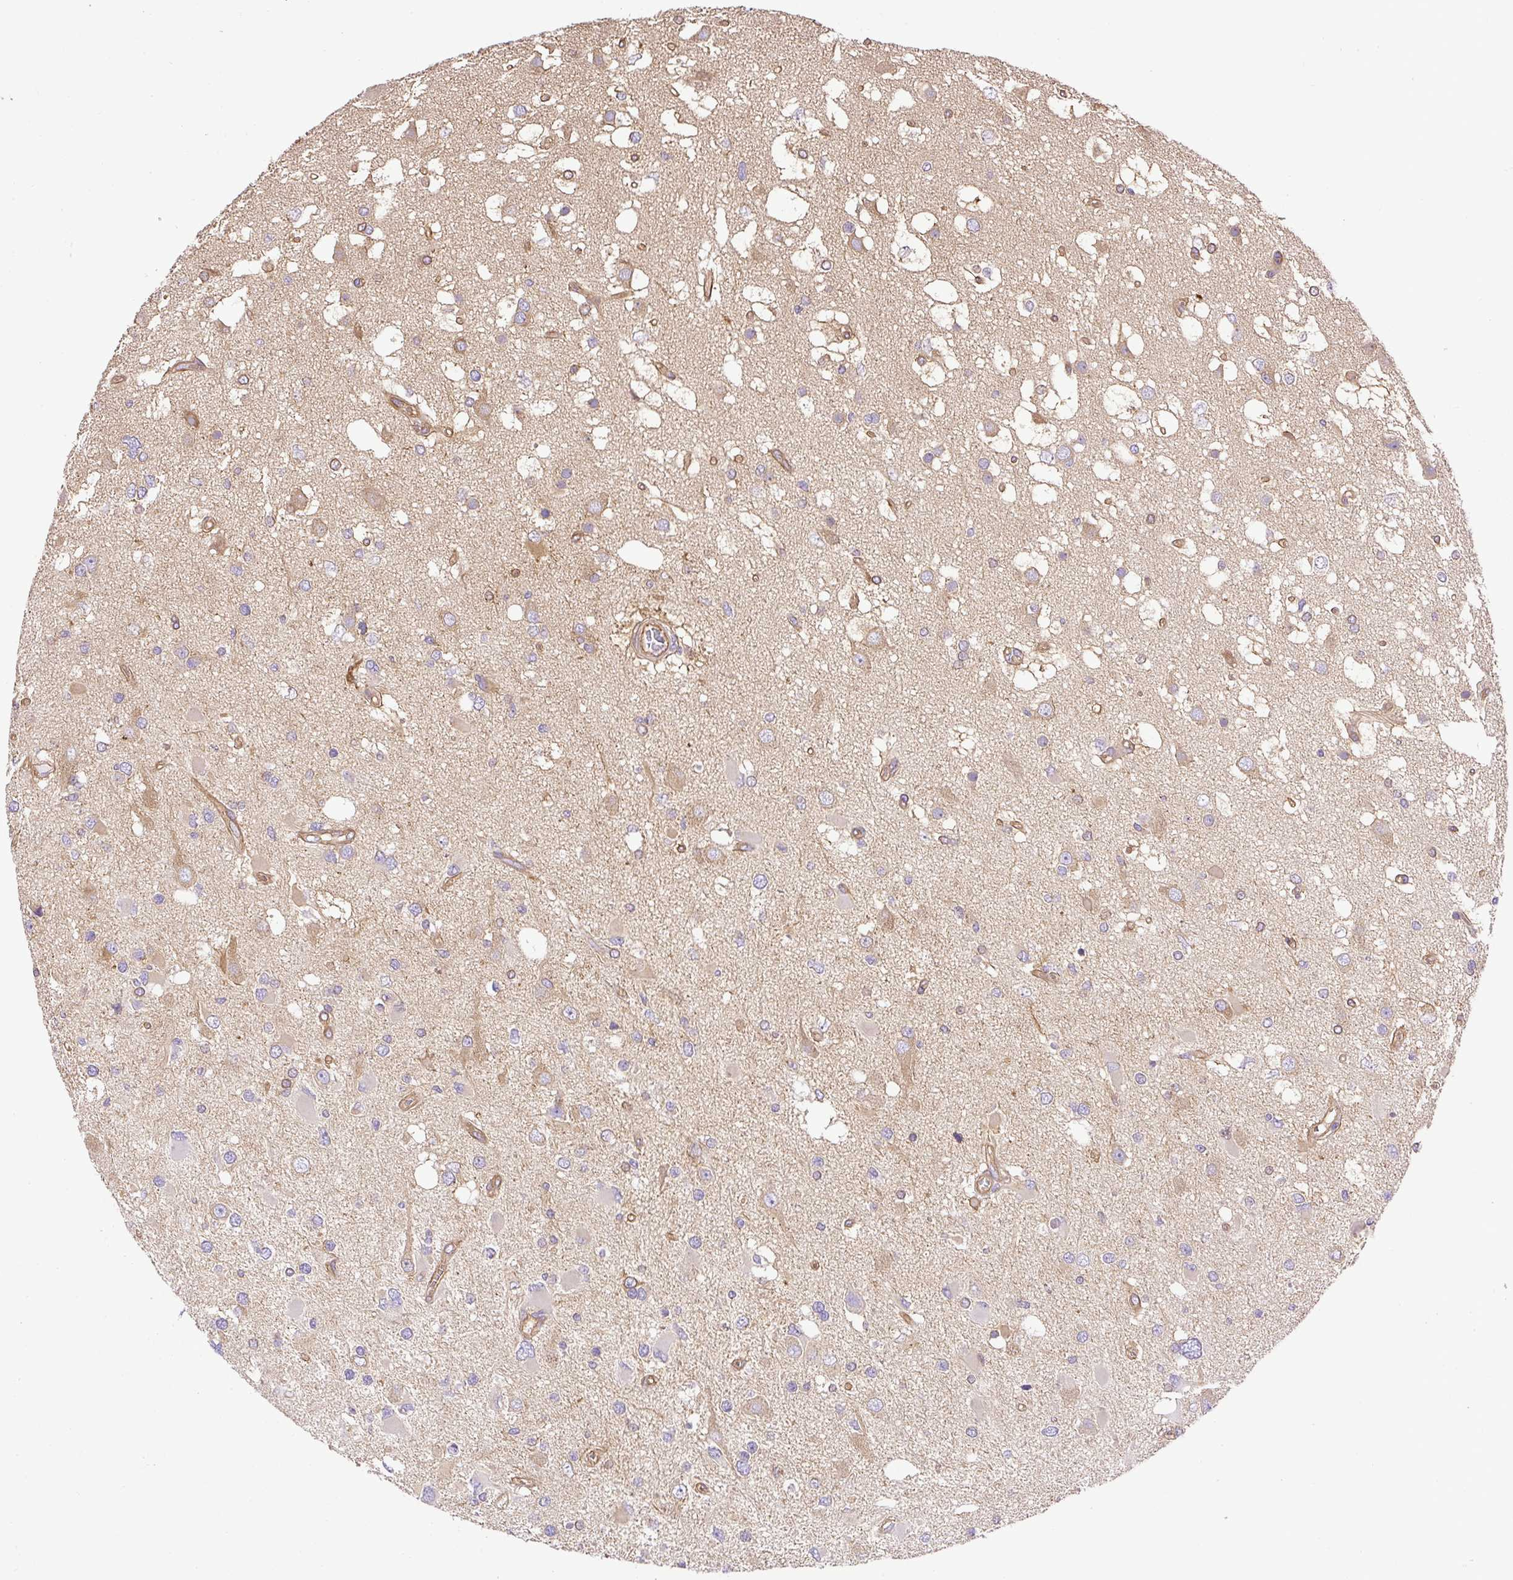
{"staining": {"intensity": "weak", "quantity": "<25%", "location": "cytoplasmic/membranous"}, "tissue": "glioma", "cell_type": "Tumor cells", "image_type": "cancer", "snomed": [{"axis": "morphology", "description": "Glioma, malignant, High grade"}, {"axis": "topography", "description": "Brain"}], "caption": "Malignant glioma (high-grade) was stained to show a protein in brown. There is no significant positivity in tumor cells.", "gene": "DCTN1", "patient": {"sex": "male", "age": 53}}